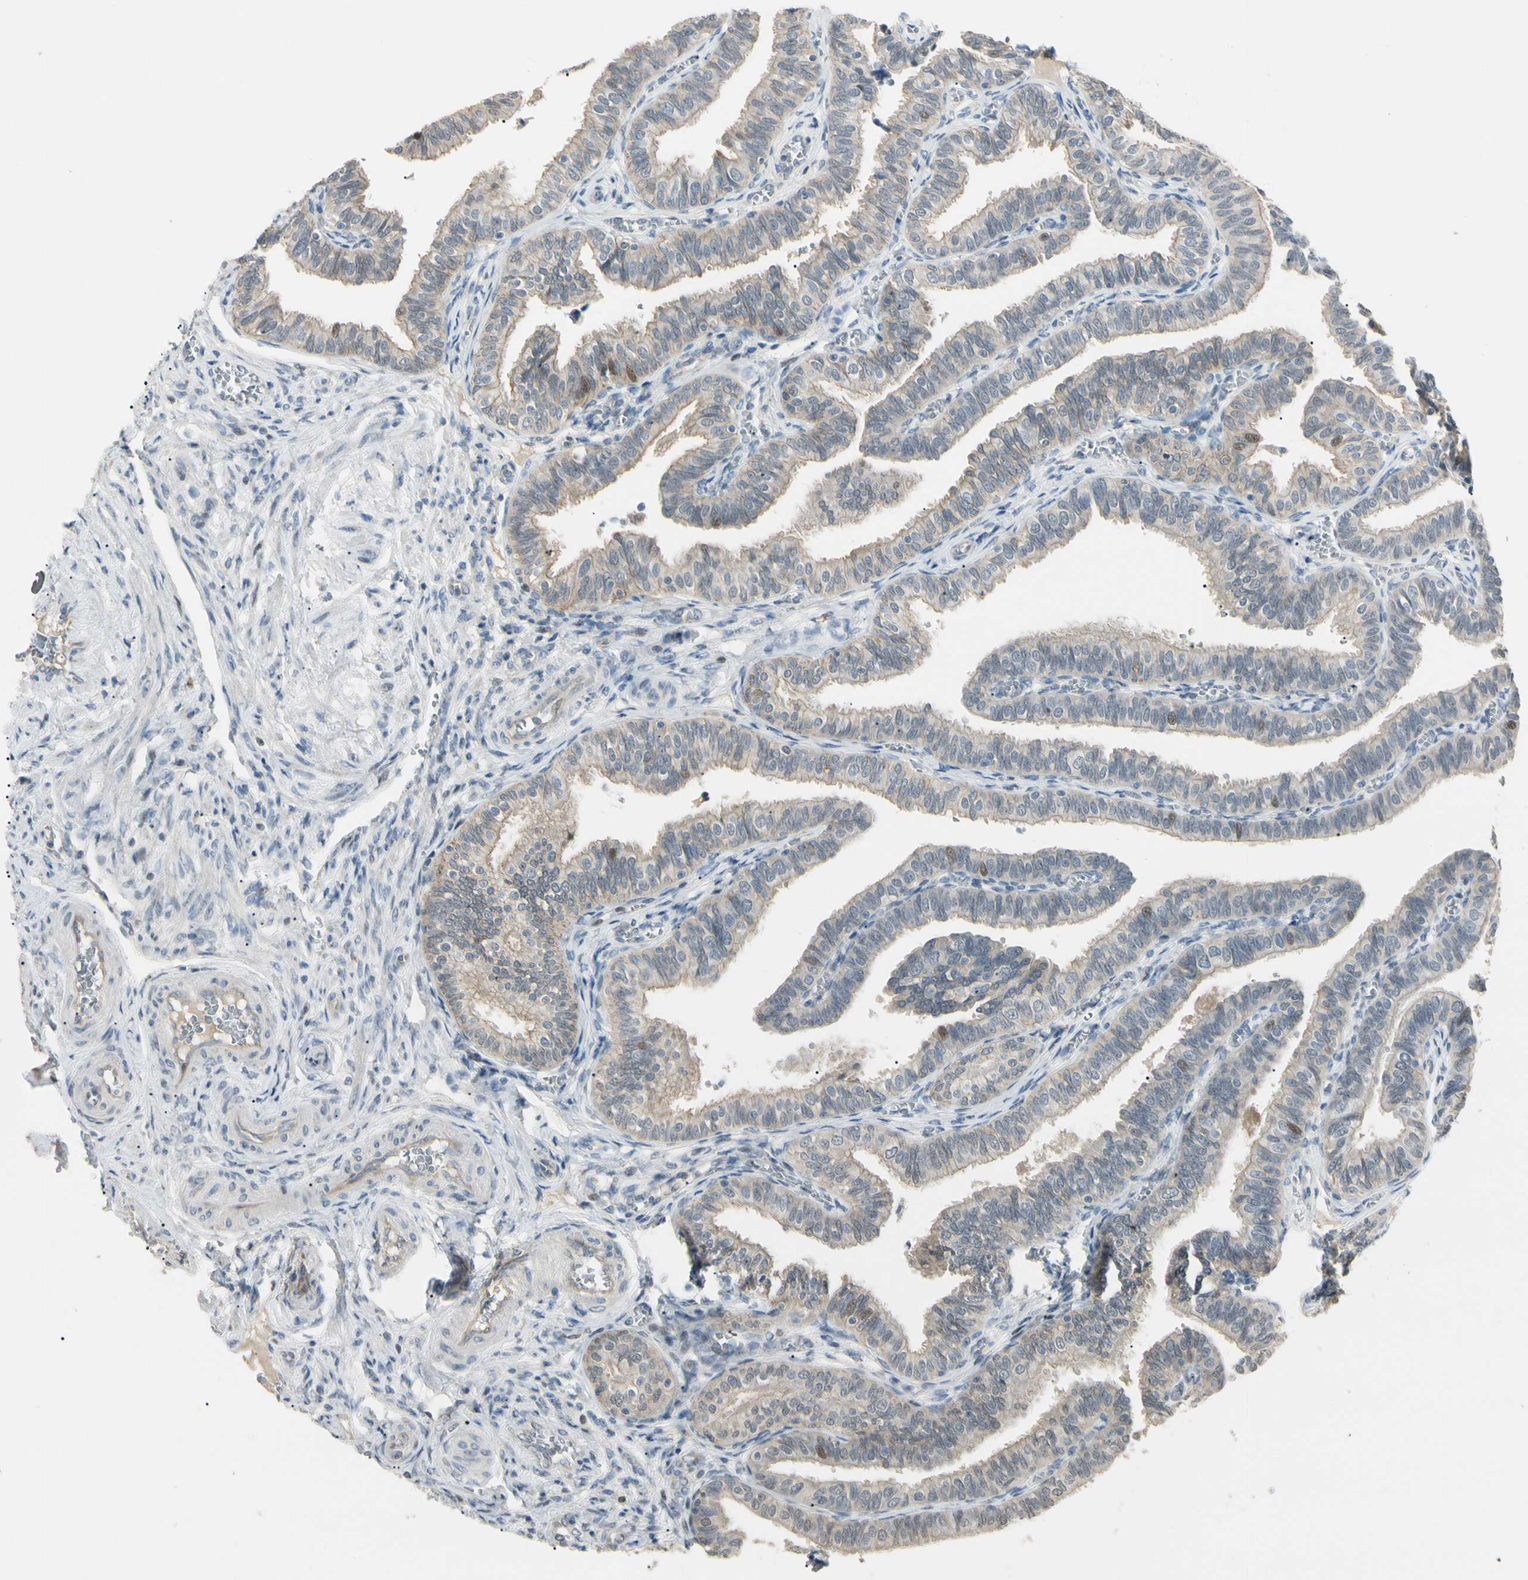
{"staining": {"intensity": "weak", "quantity": "25%-75%", "location": "cytoplasmic/membranous"}, "tissue": "fallopian tube", "cell_type": "Glandular cells", "image_type": "normal", "snomed": [{"axis": "morphology", "description": "Normal tissue, NOS"}, {"axis": "topography", "description": "Fallopian tube"}], "caption": "Immunohistochemical staining of unremarkable fallopian tube demonstrates weak cytoplasmic/membranous protein staining in about 25%-75% of glandular cells.", "gene": "P3H2", "patient": {"sex": "female", "age": 46}}